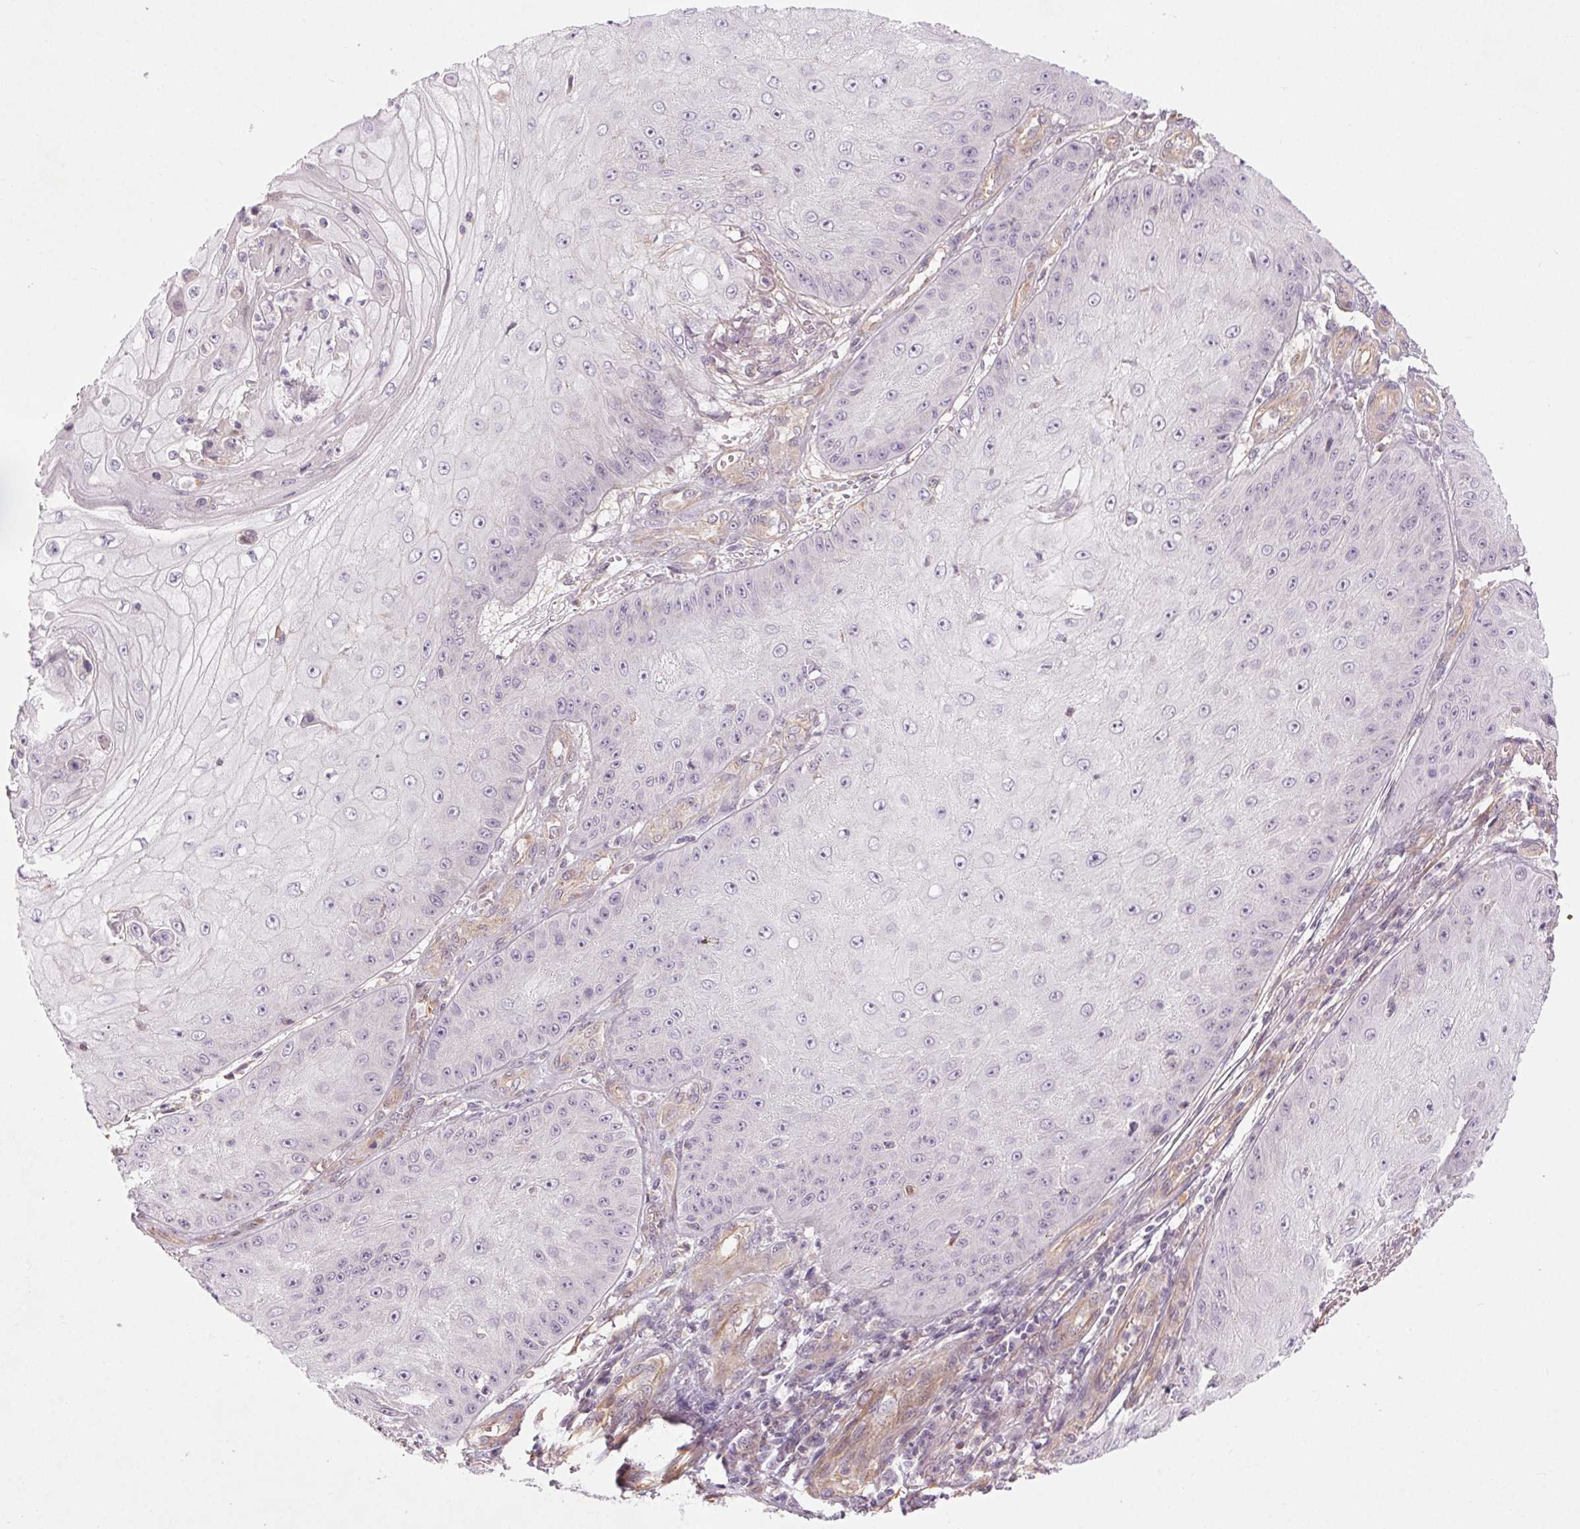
{"staining": {"intensity": "negative", "quantity": "none", "location": "none"}, "tissue": "skin cancer", "cell_type": "Tumor cells", "image_type": "cancer", "snomed": [{"axis": "morphology", "description": "Squamous cell carcinoma, NOS"}, {"axis": "topography", "description": "Skin"}], "caption": "High power microscopy photomicrograph of an IHC micrograph of skin squamous cell carcinoma, revealing no significant expression in tumor cells.", "gene": "CCSER1", "patient": {"sex": "male", "age": 70}}